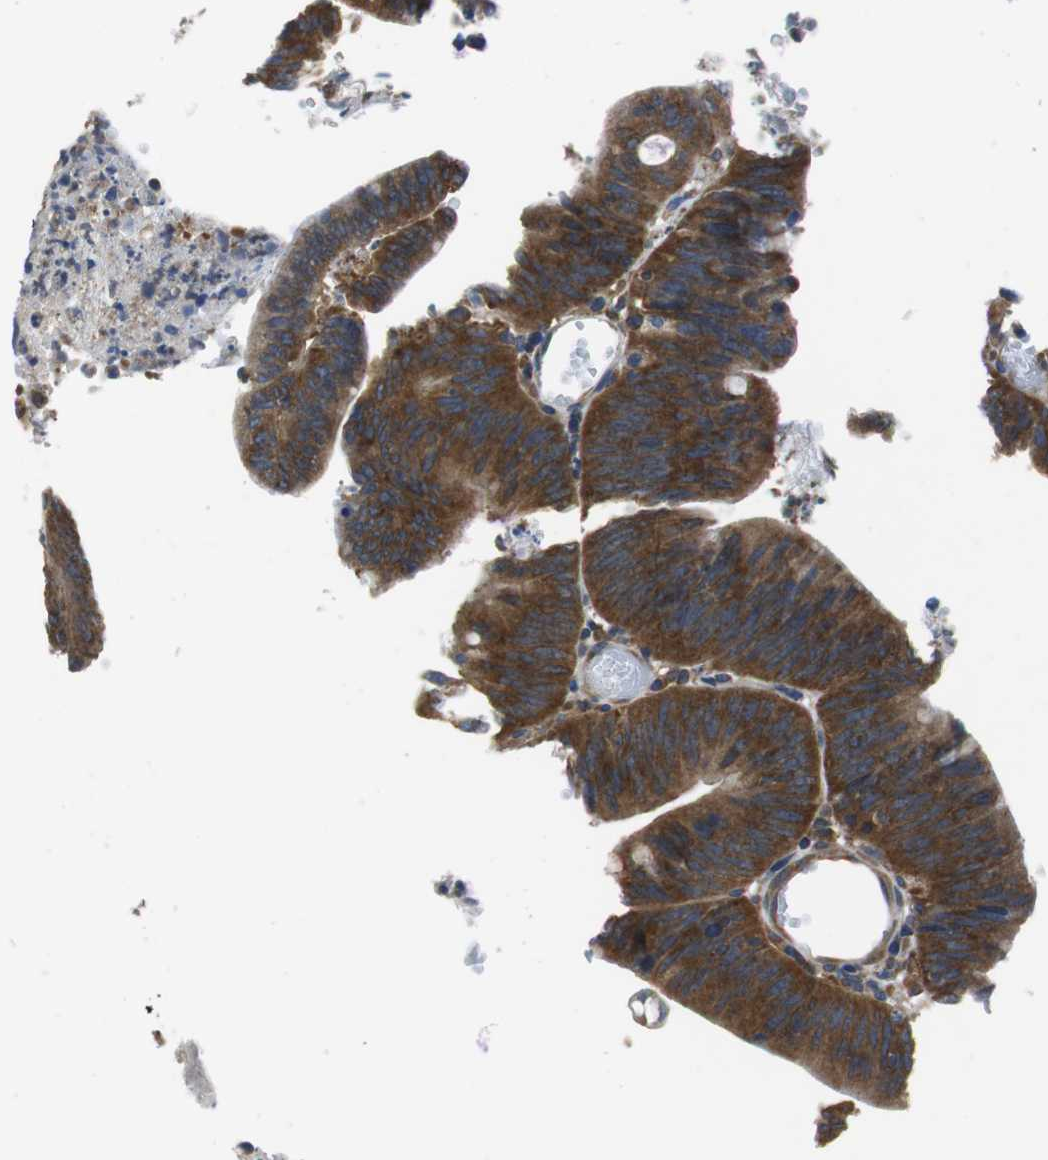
{"staining": {"intensity": "strong", "quantity": ">75%", "location": "cytoplasmic/membranous"}, "tissue": "colorectal cancer", "cell_type": "Tumor cells", "image_type": "cancer", "snomed": [{"axis": "morphology", "description": "Adenocarcinoma, NOS"}, {"axis": "topography", "description": "Rectum"}], "caption": "Colorectal adenocarcinoma stained with DAB immunohistochemistry reveals high levels of strong cytoplasmic/membranous positivity in about >75% of tumor cells. (IHC, brightfield microscopy, high magnification).", "gene": "CNOT3", "patient": {"sex": "female", "age": 66}}